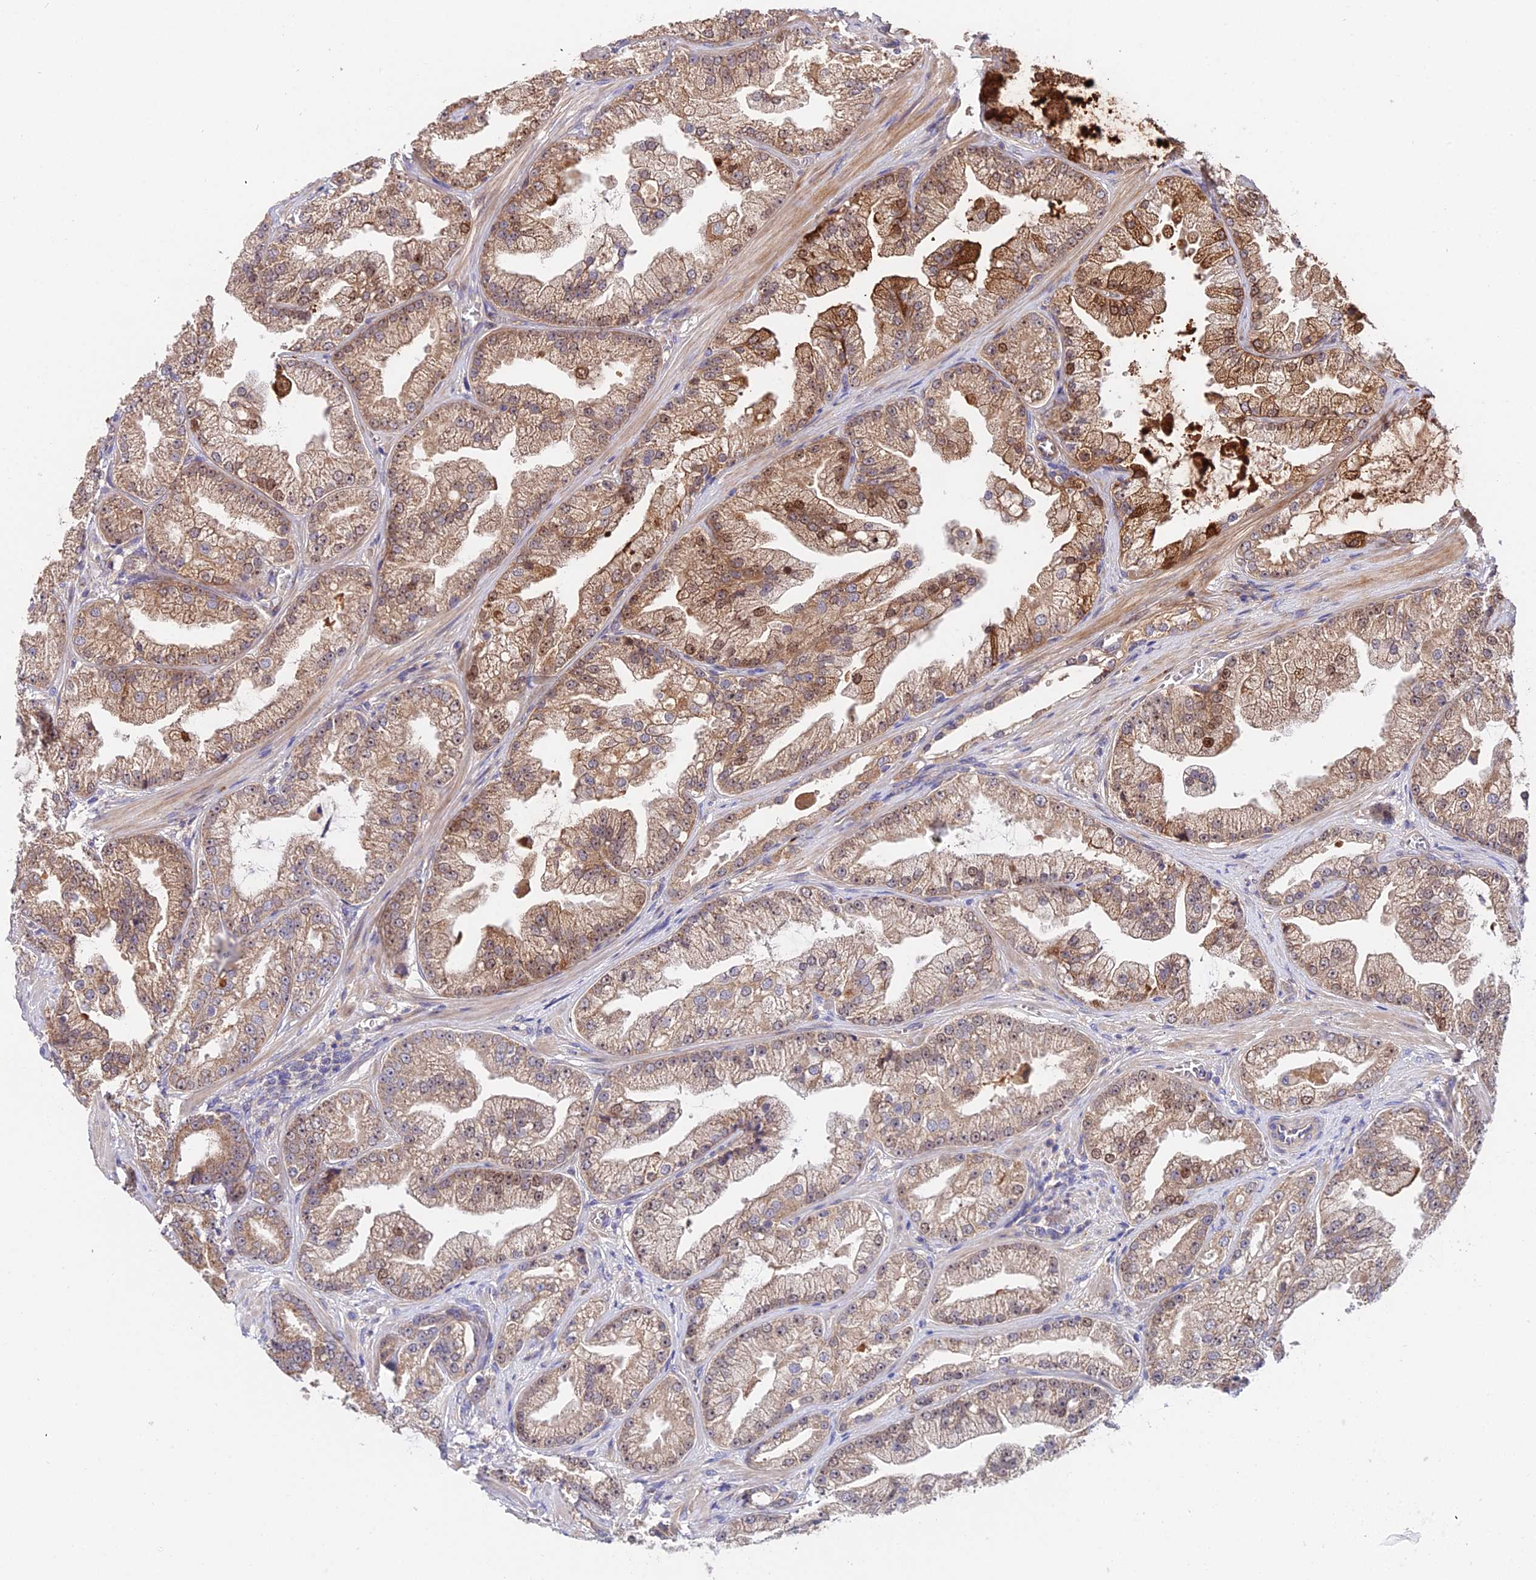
{"staining": {"intensity": "moderate", "quantity": ">75%", "location": "cytoplasmic/membranous,nuclear"}, "tissue": "prostate cancer", "cell_type": "Tumor cells", "image_type": "cancer", "snomed": [{"axis": "morphology", "description": "Adenocarcinoma, Low grade"}, {"axis": "topography", "description": "Prostate"}], "caption": "About >75% of tumor cells in human prostate cancer (low-grade adenocarcinoma) demonstrate moderate cytoplasmic/membranous and nuclear protein positivity as visualized by brown immunohistochemical staining.", "gene": "CDC37L1", "patient": {"sex": "male", "age": 57}}